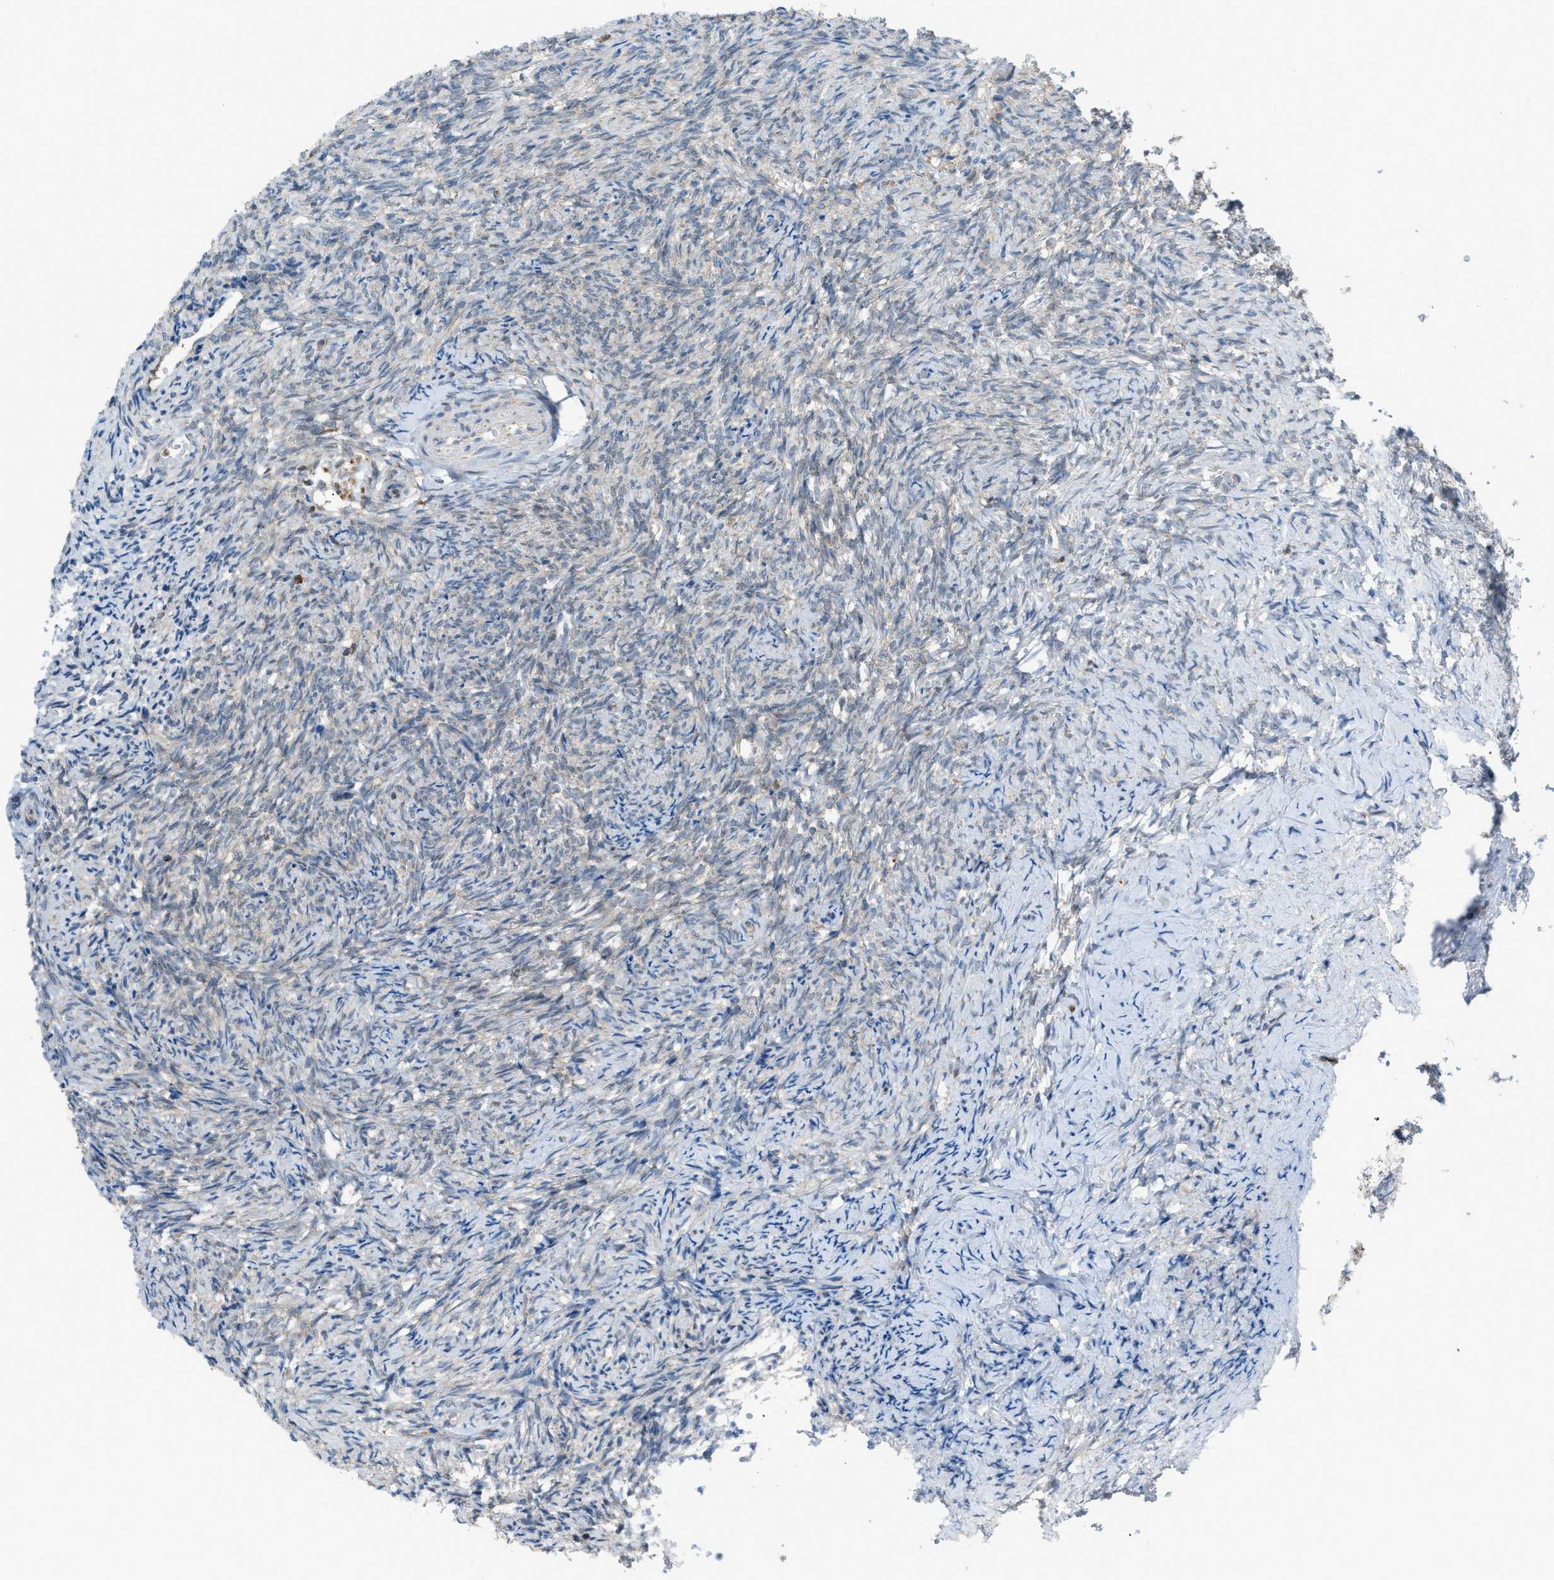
{"staining": {"intensity": "weak", "quantity": "<25%", "location": "cytoplasmic/membranous"}, "tissue": "ovary", "cell_type": "Ovarian stroma cells", "image_type": "normal", "snomed": [{"axis": "morphology", "description": "Normal tissue, NOS"}, {"axis": "topography", "description": "Ovary"}], "caption": "Immunohistochemistry of normal human ovary exhibits no positivity in ovarian stroma cells. (DAB (3,3'-diaminobenzidine) immunohistochemistry, high magnification).", "gene": "SRM", "patient": {"sex": "female", "age": 41}}